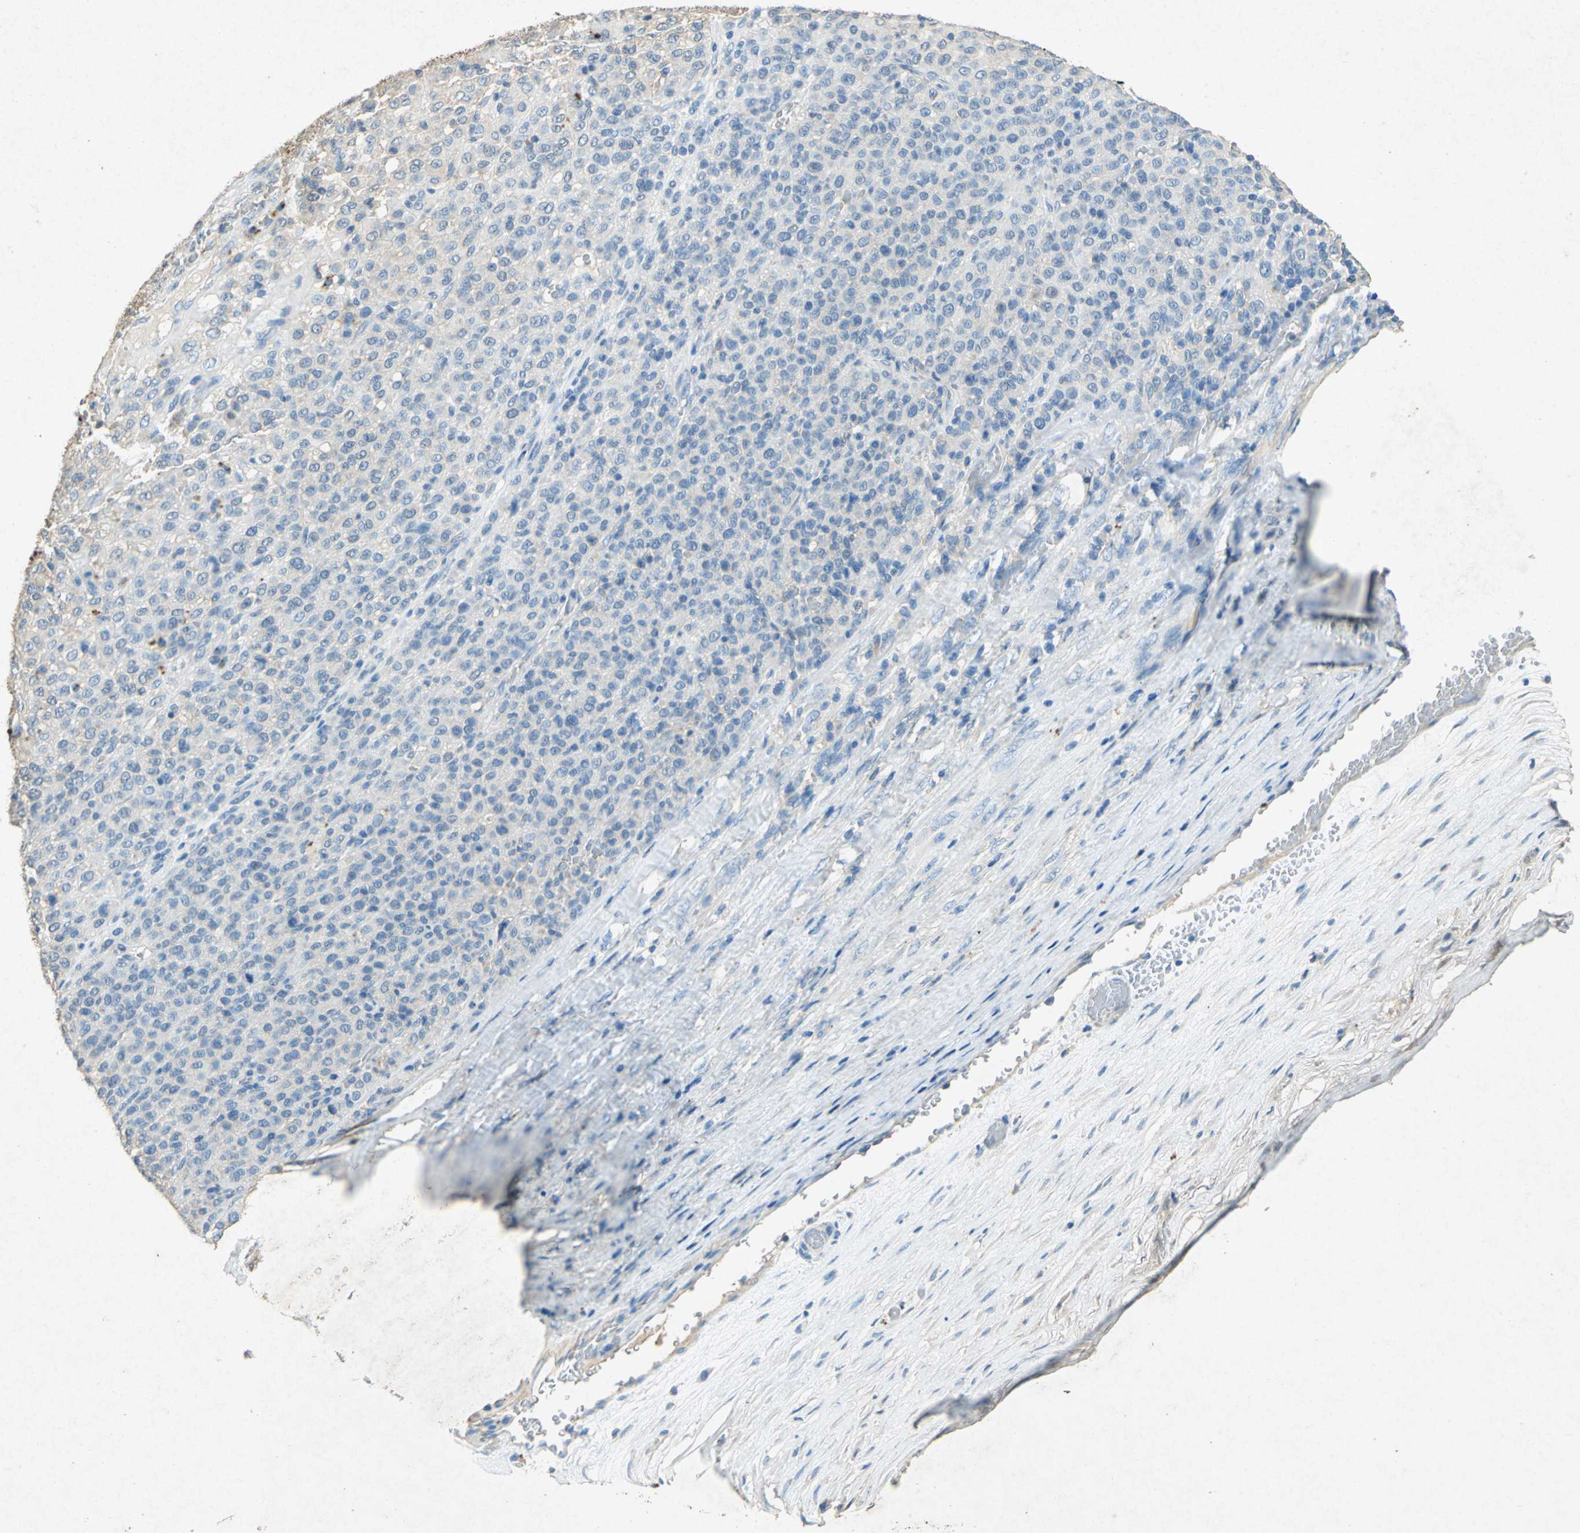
{"staining": {"intensity": "negative", "quantity": "none", "location": "none"}, "tissue": "melanoma", "cell_type": "Tumor cells", "image_type": "cancer", "snomed": [{"axis": "morphology", "description": "Malignant melanoma, Metastatic site"}, {"axis": "topography", "description": "Pancreas"}], "caption": "High magnification brightfield microscopy of melanoma stained with DAB (brown) and counterstained with hematoxylin (blue): tumor cells show no significant staining.", "gene": "ADAMTS5", "patient": {"sex": "female", "age": 30}}